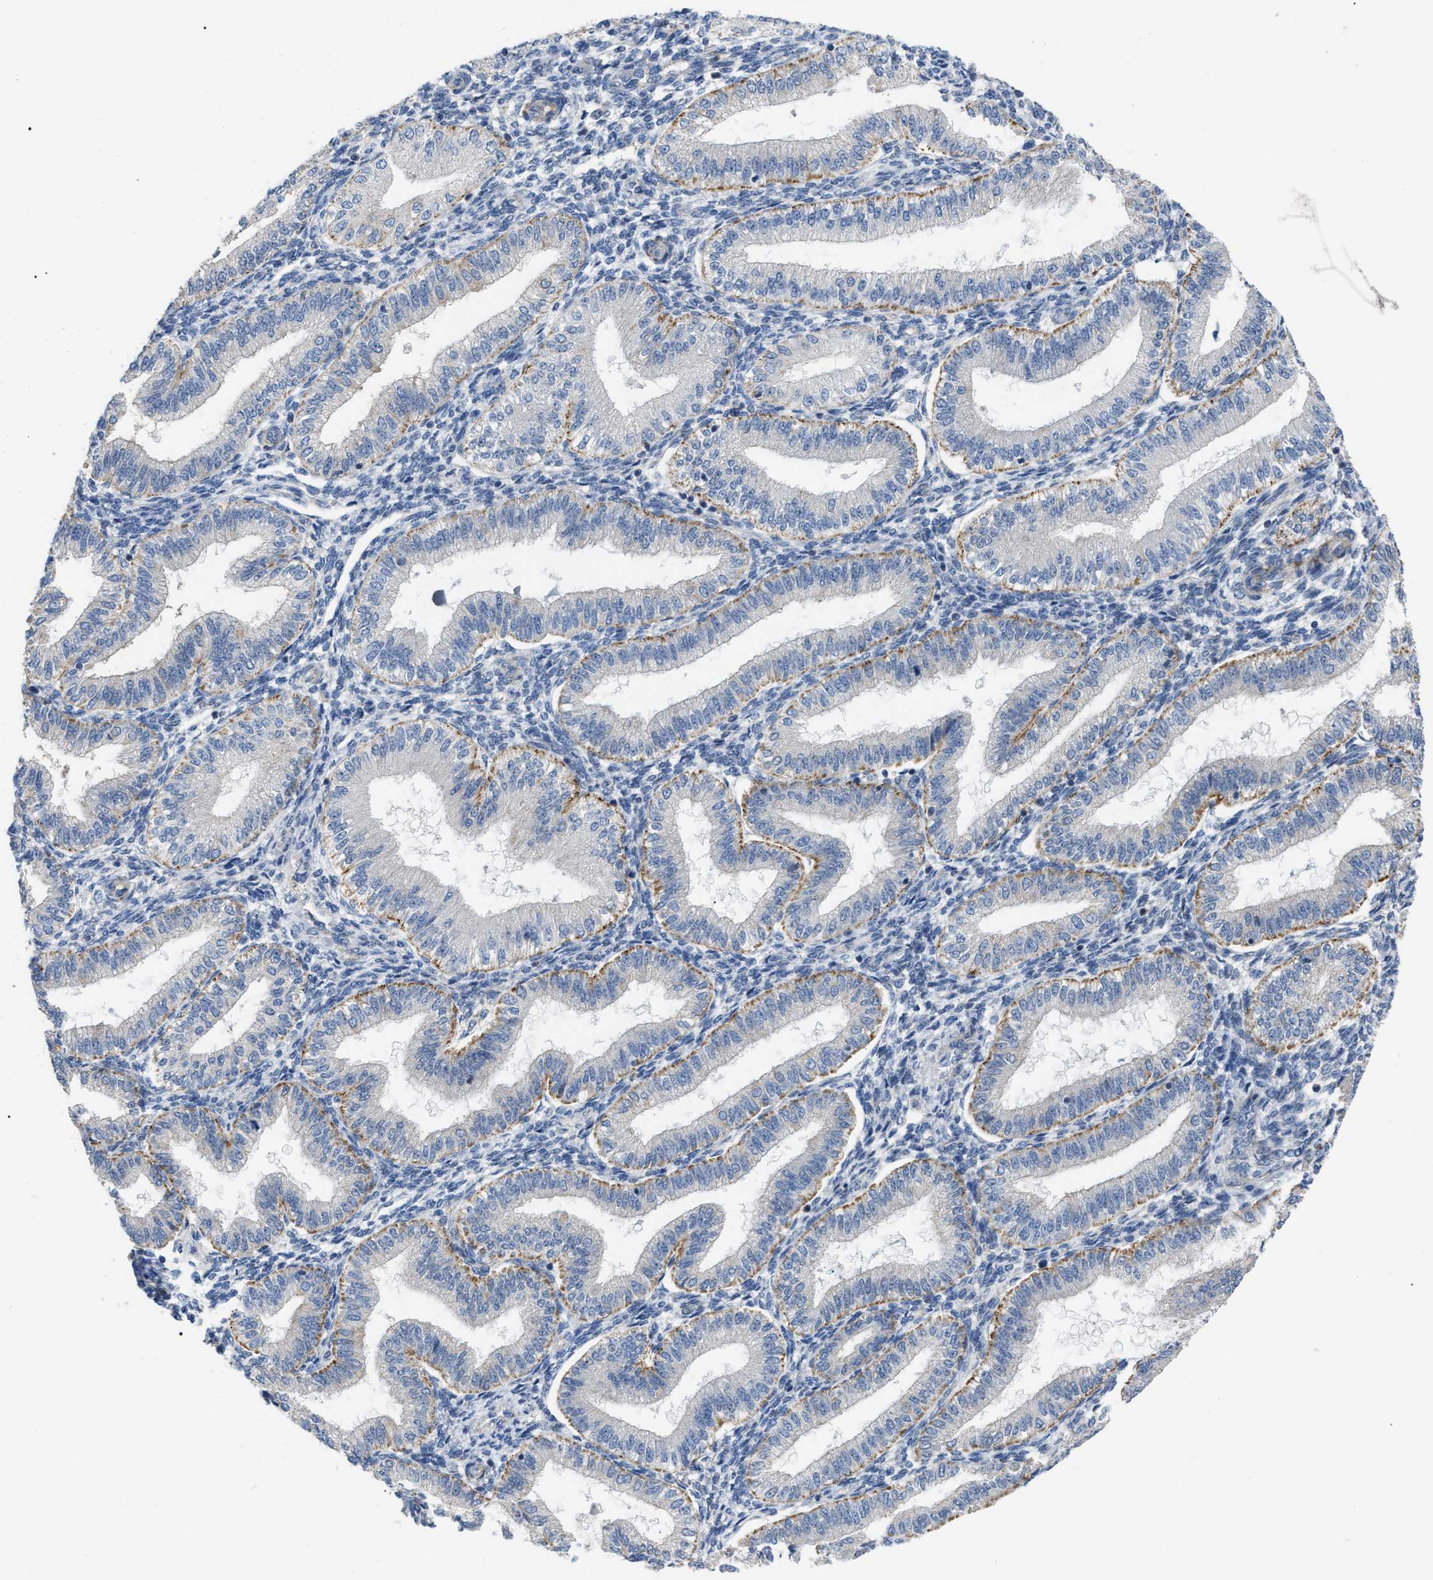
{"staining": {"intensity": "negative", "quantity": "none", "location": "none"}, "tissue": "endometrium", "cell_type": "Cells in endometrial stroma", "image_type": "normal", "snomed": [{"axis": "morphology", "description": "Normal tissue, NOS"}, {"axis": "topography", "description": "Endometrium"}], "caption": "Cells in endometrial stroma show no significant positivity in benign endometrium.", "gene": "DHX58", "patient": {"sex": "female", "age": 39}}